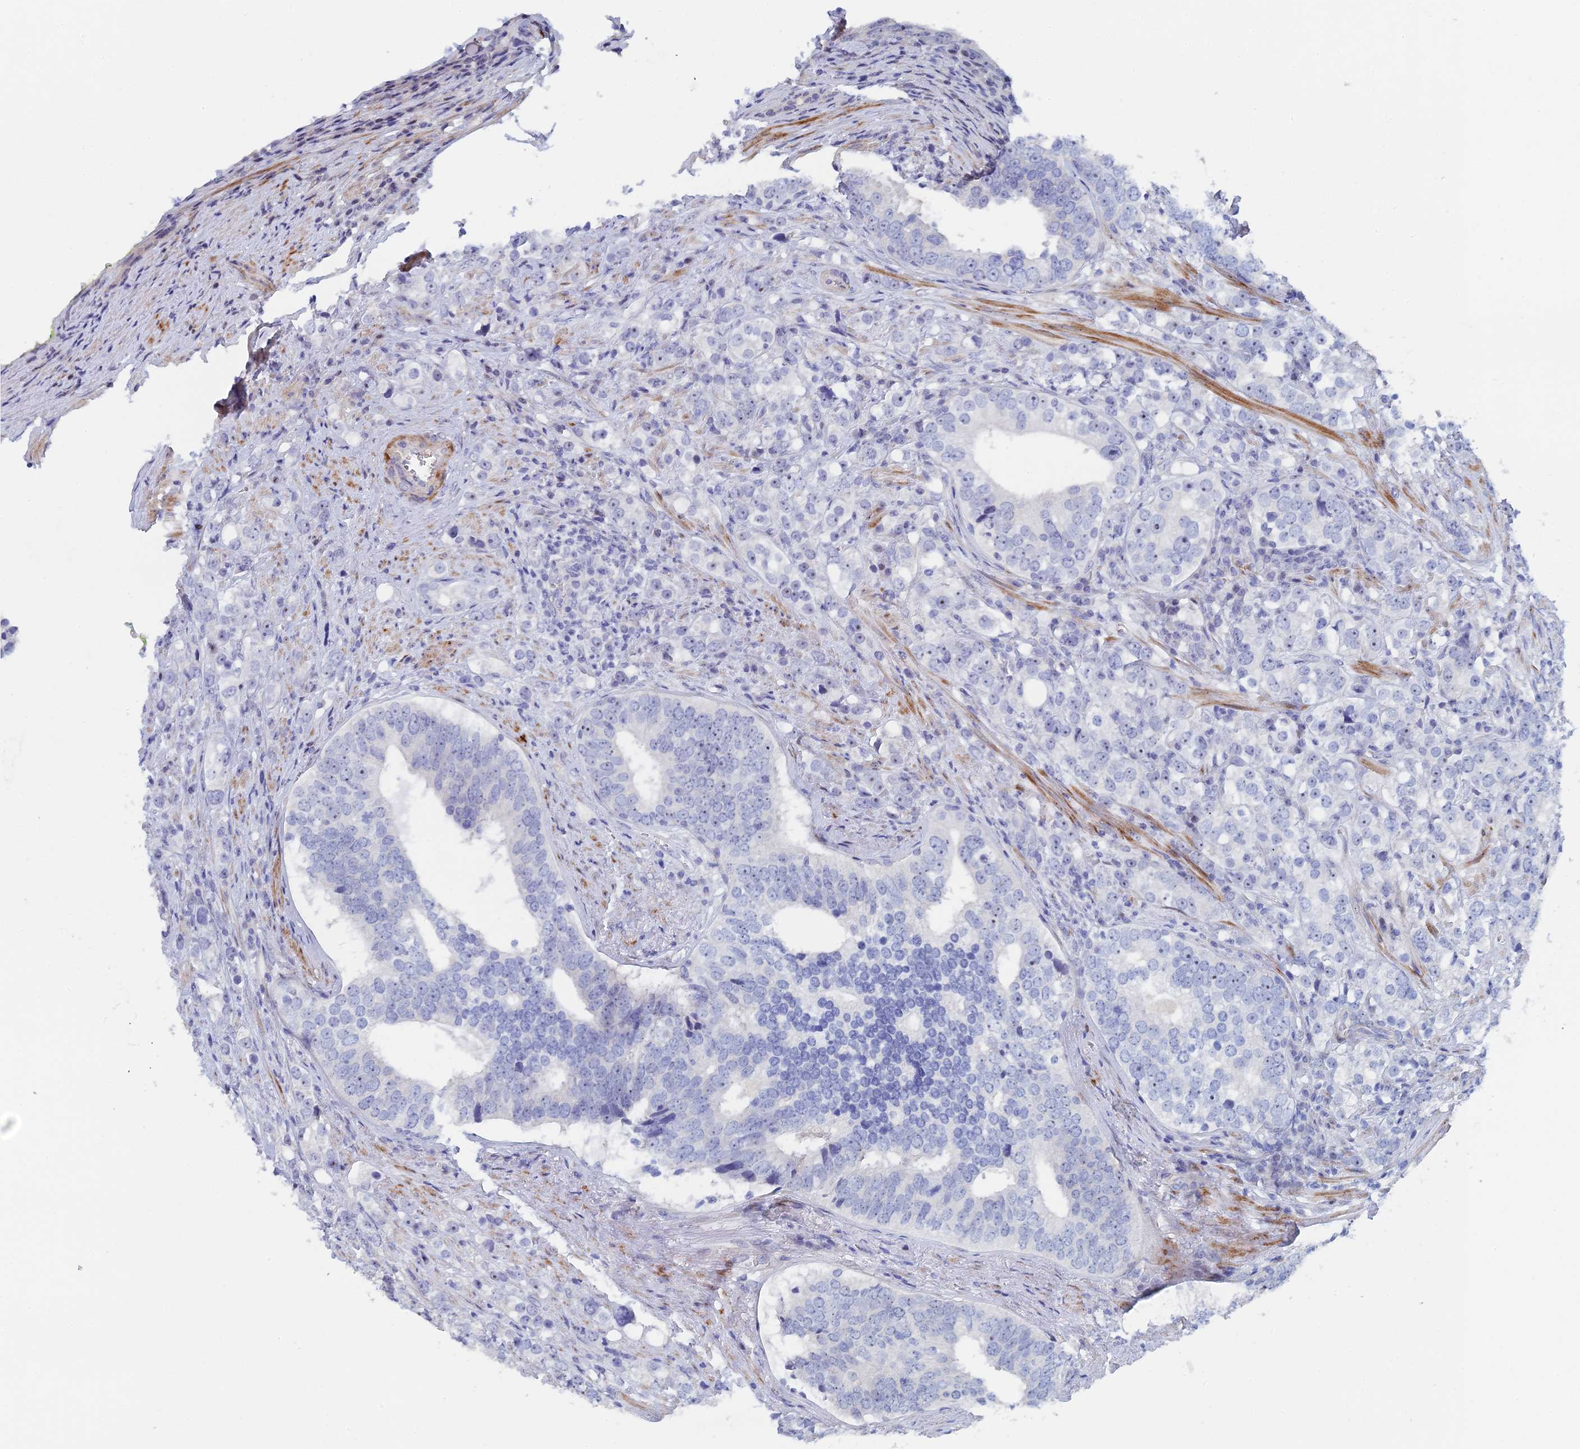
{"staining": {"intensity": "negative", "quantity": "none", "location": "none"}, "tissue": "prostate cancer", "cell_type": "Tumor cells", "image_type": "cancer", "snomed": [{"axis": "morphology", "description": "Adenocarcinoma, High grade"}, {"axis": "topography", "description": "Prostate"}], "caption": "Tumor cells are negative for protein expression in human prostate cancer (adenocarcinoma (high-grade)).", "gene": "DRGX", "patient": {"sex": "male", "age": 71}}